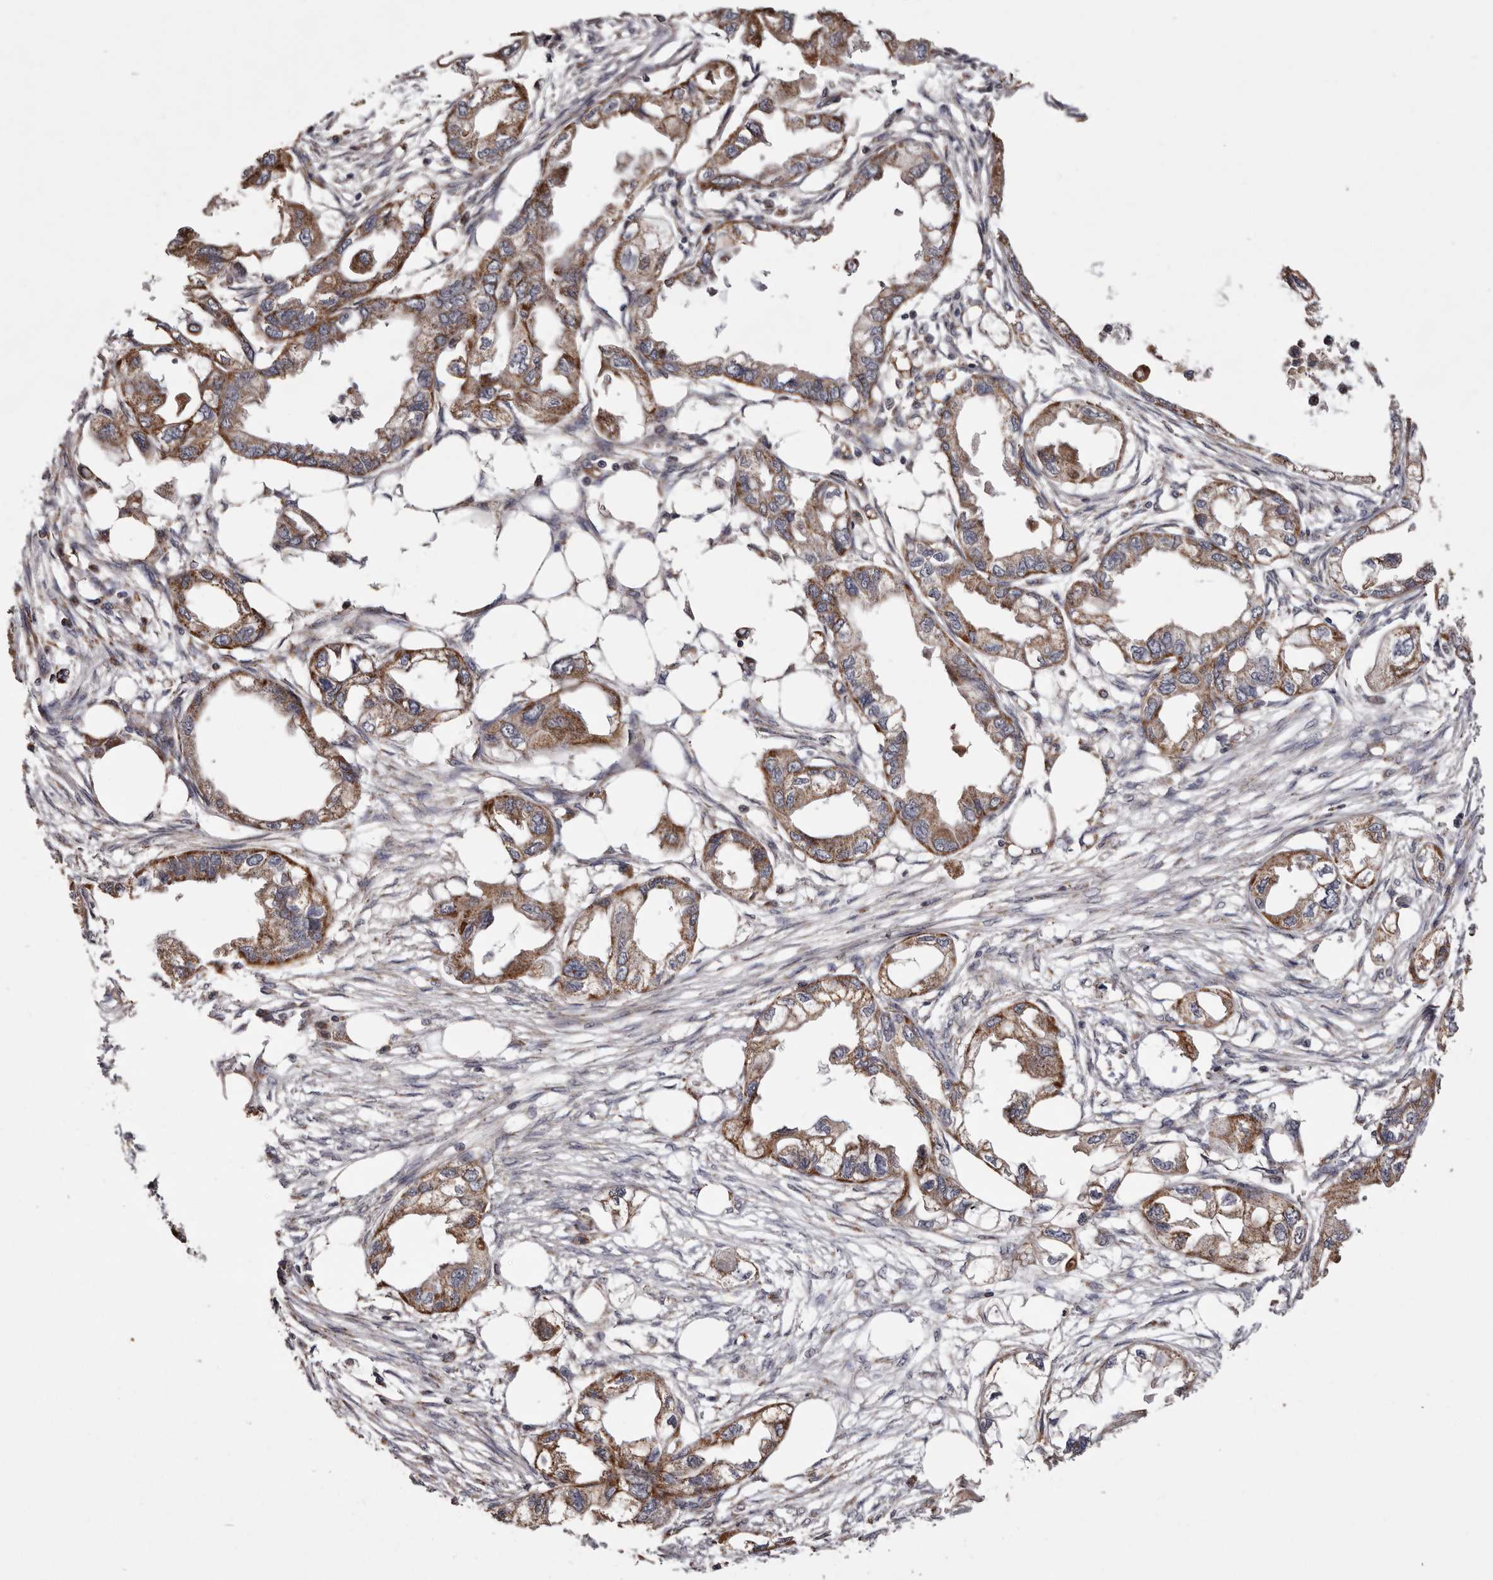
{"staining": {"intensity": "moderate", "quantity": ">75%", "location": "cytoplasmic/membranous"}, "tissue": "endometrial cancer", "cell_type": "Tumor cells", "image_type": "cancer", "snomed": [{"axis": "morphology", "description": "Adenocarcinoma, NOS"}, {"axis": "morphology", "description": "Adenocarcinoma, metastatic, NOS"}, {"axis": "topography", "description": "Adipose tissue"}, {"axis": "topography", "description": "Endometrium"}], "caption": "Immunohistochemistry (IHC) micrograph of human metastatic adenocarcinoma (endometrial) stained for a protein (brown), which demonstrates medium levels of moderate cytoplasmic/membranous expression in about >75% of tumor cells.", "gene": "CPLANE2", "patient": {"sex": "female", "age": 67}}